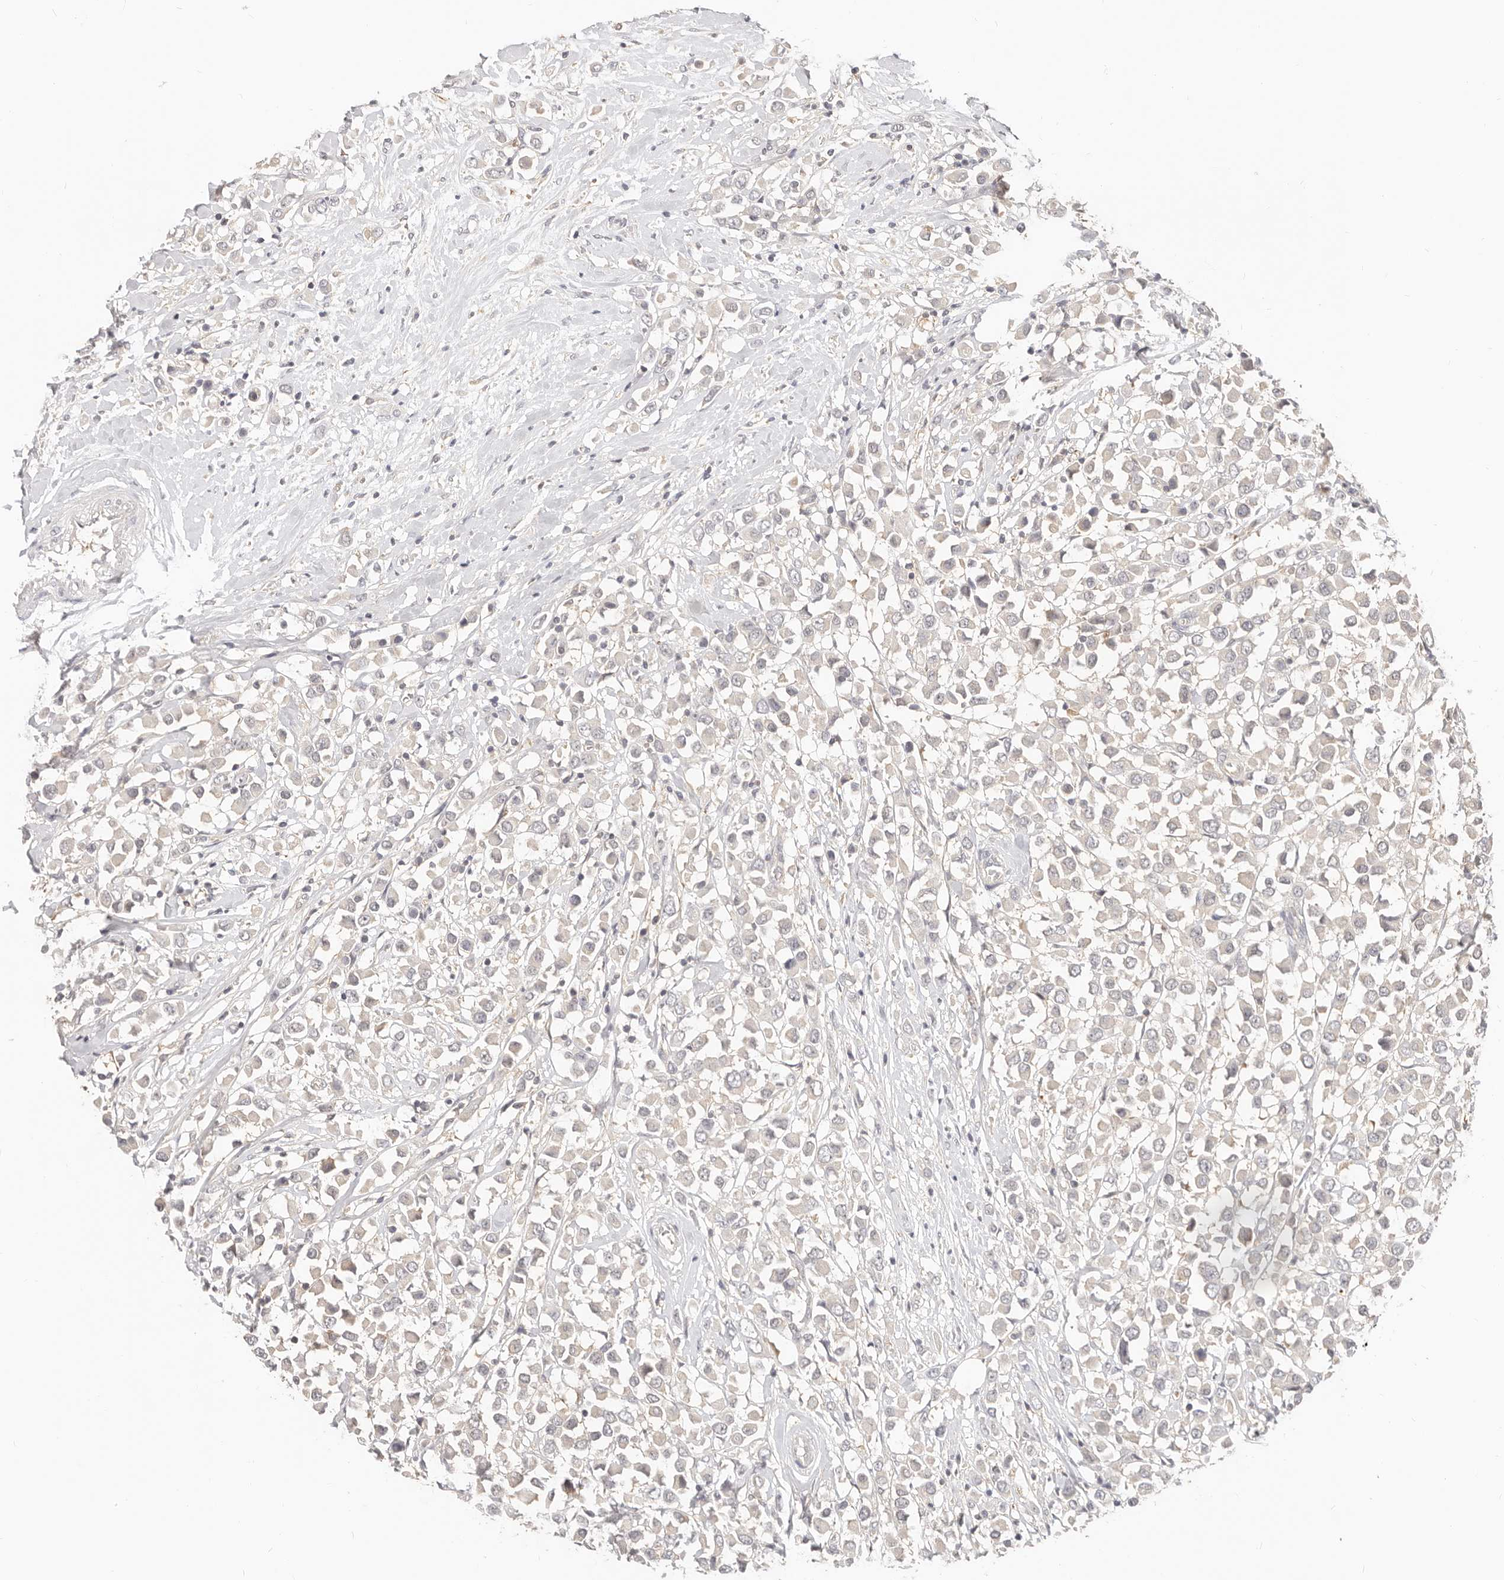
{"staining": {"intensity": "negative", "quantity": "none", "location": "none"}, "tissue": "breast cancer", "cell_type": "Tumor cells", "image_type": "cancer", "snomed": [{"axis": "morphology", "description": "Duct carcinoma"}, {"axis": "topography", "description": "Breast"}], "caption": "Immunohistochemistry histopathology image of human breast cancer (infiltrating ductal carcinoma) stained for a protein (brown), which displays no positivity in tumor cells.", "gene": "DTNBP1", "patient": {"sex": "female", "age": 61}}